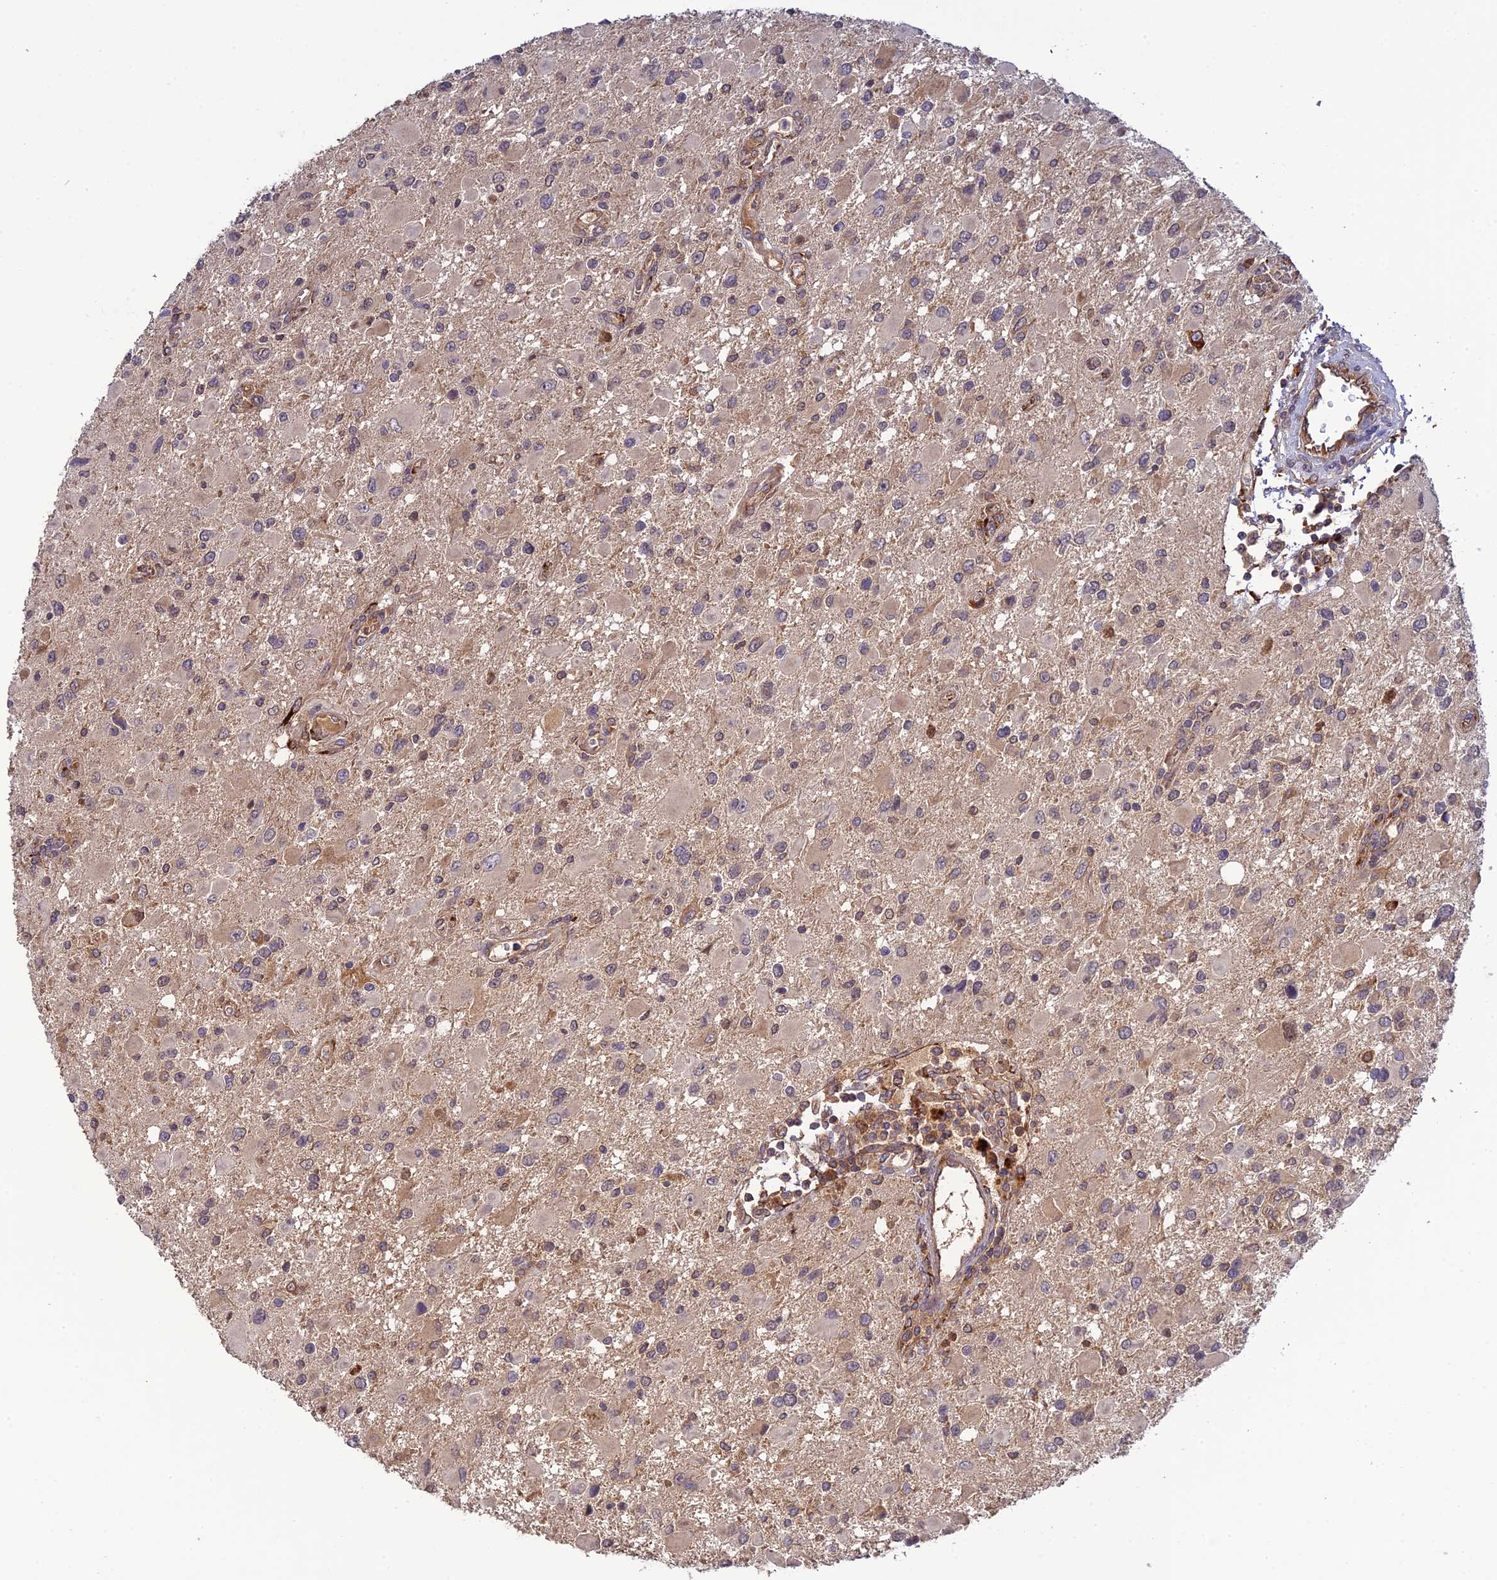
{"staining": {"intensity": "negative", "quantity": "none", "location": "none"}, "tissue": "glioma", "cell_type": "Tumor cells", "image_type": "cancer", "snomed": [{"axis": "morphology", "description": "Glioma, malignant, High grade"}, {"axis": "topography", "description": "Brain"}], "caption": "The histopathology image exhibits no significant expression in tumor cells of high-grade glioma (malignant). (DAB (3,3'-diaminobenzidine) immunohistochemistry (IHC) with hematoxylin counter stain).", "gene": "P3H3", "patient": {"sex": "male", "age": 53}}